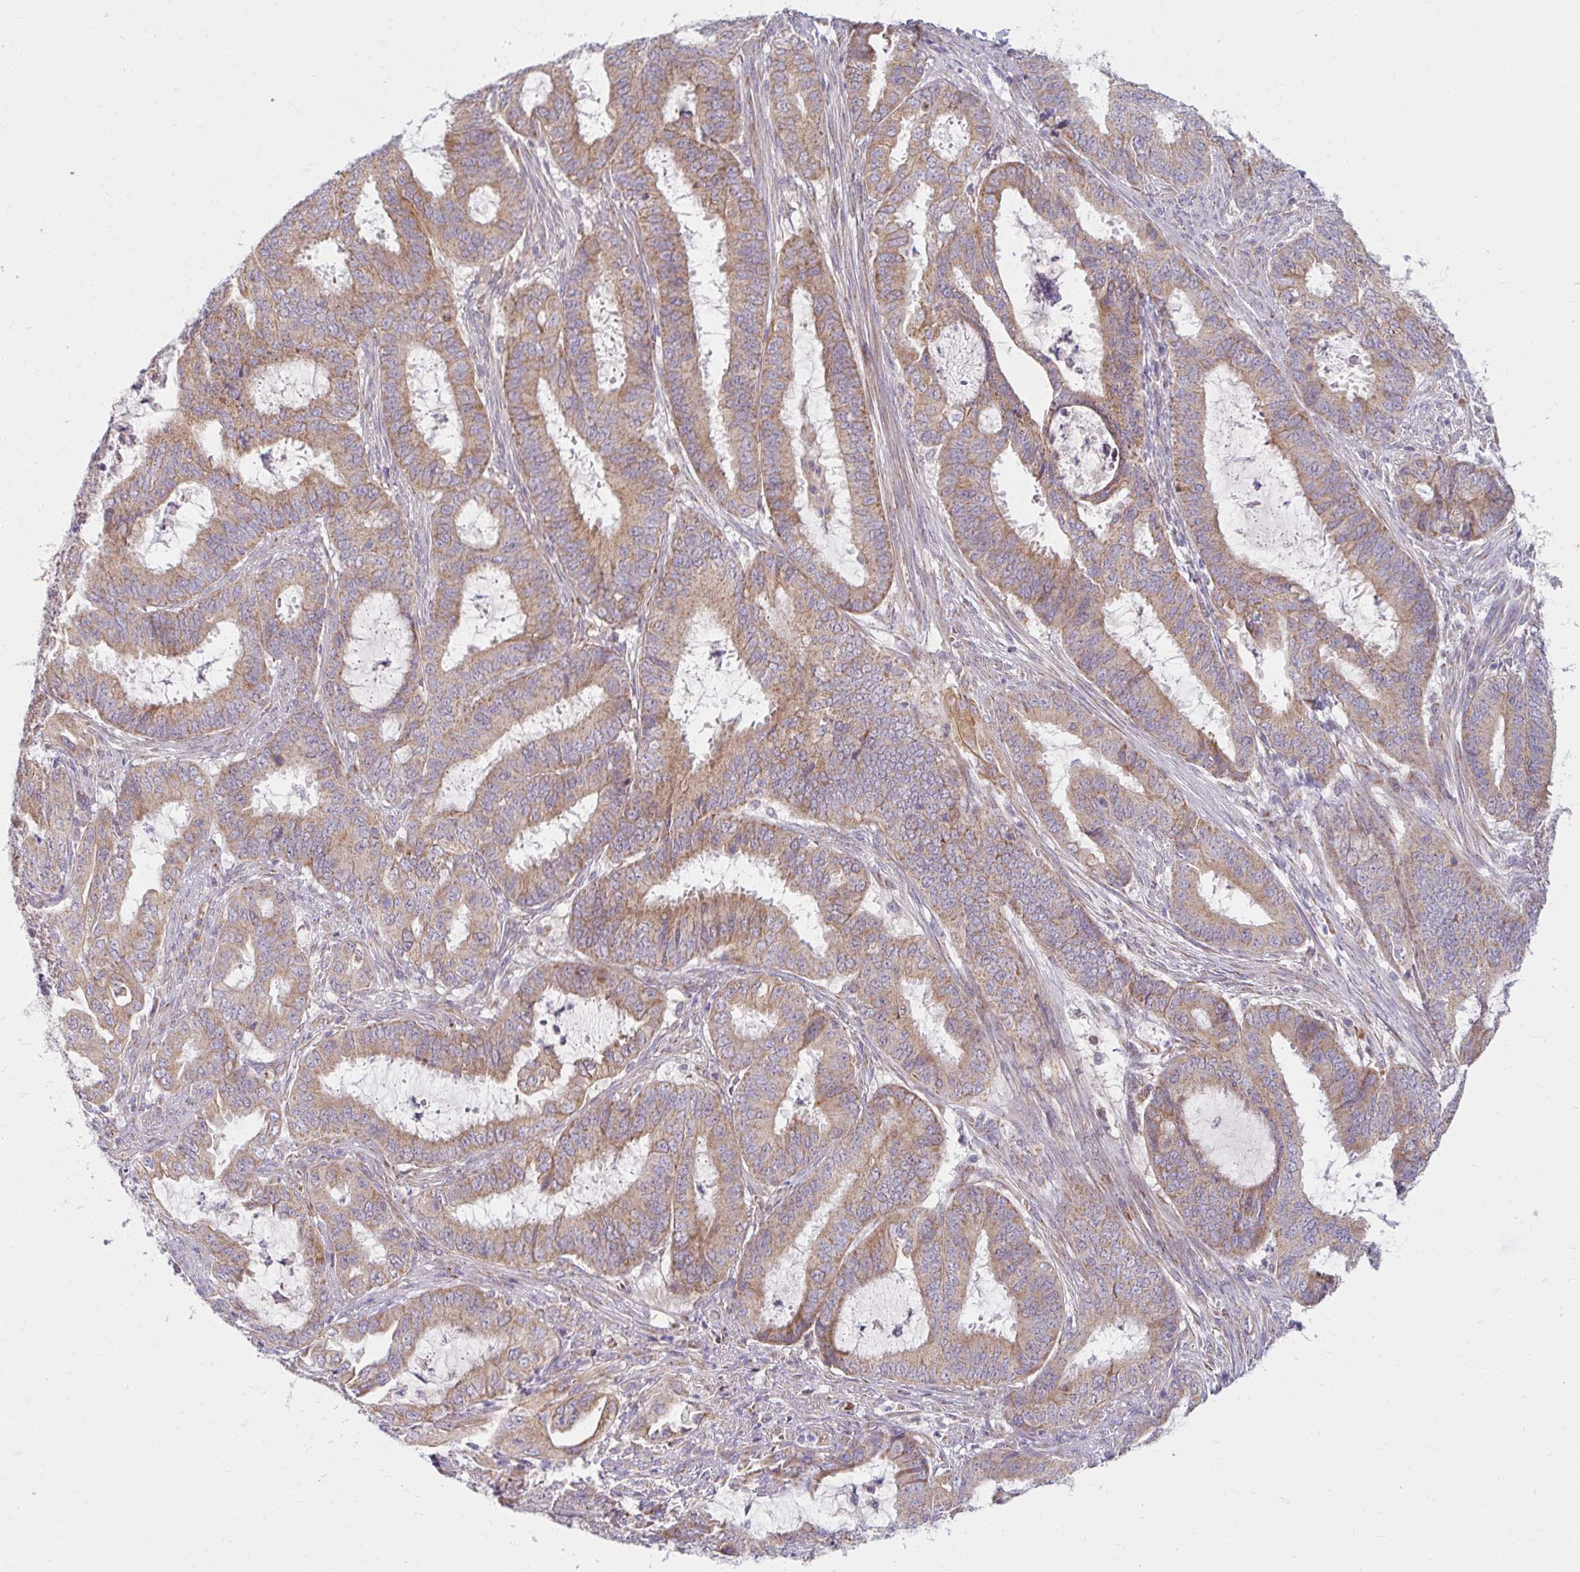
{"staining": {"intensity": "moderate", "quantity": ">75%", "location": "cytoplasmic/membranous"}, "tissue": "endometrial cancer", "cell_type": "Tumor cells", "image_type": "cancer", "snomed": [{"axis": "morphology", "description": "Adenocarcinoma, NOS"}, {"axis": "topography", "description": "Endometrium"}], "caption": "The immunohistochemical stain labels moderate cytoplasmic/membranous positivity in tumor cells of endometrial cancer tissue. (IHC, brightfield microscopy, high magnification).", "gene": "SKP2", "patient": {"sex": "female", "age": 51}}